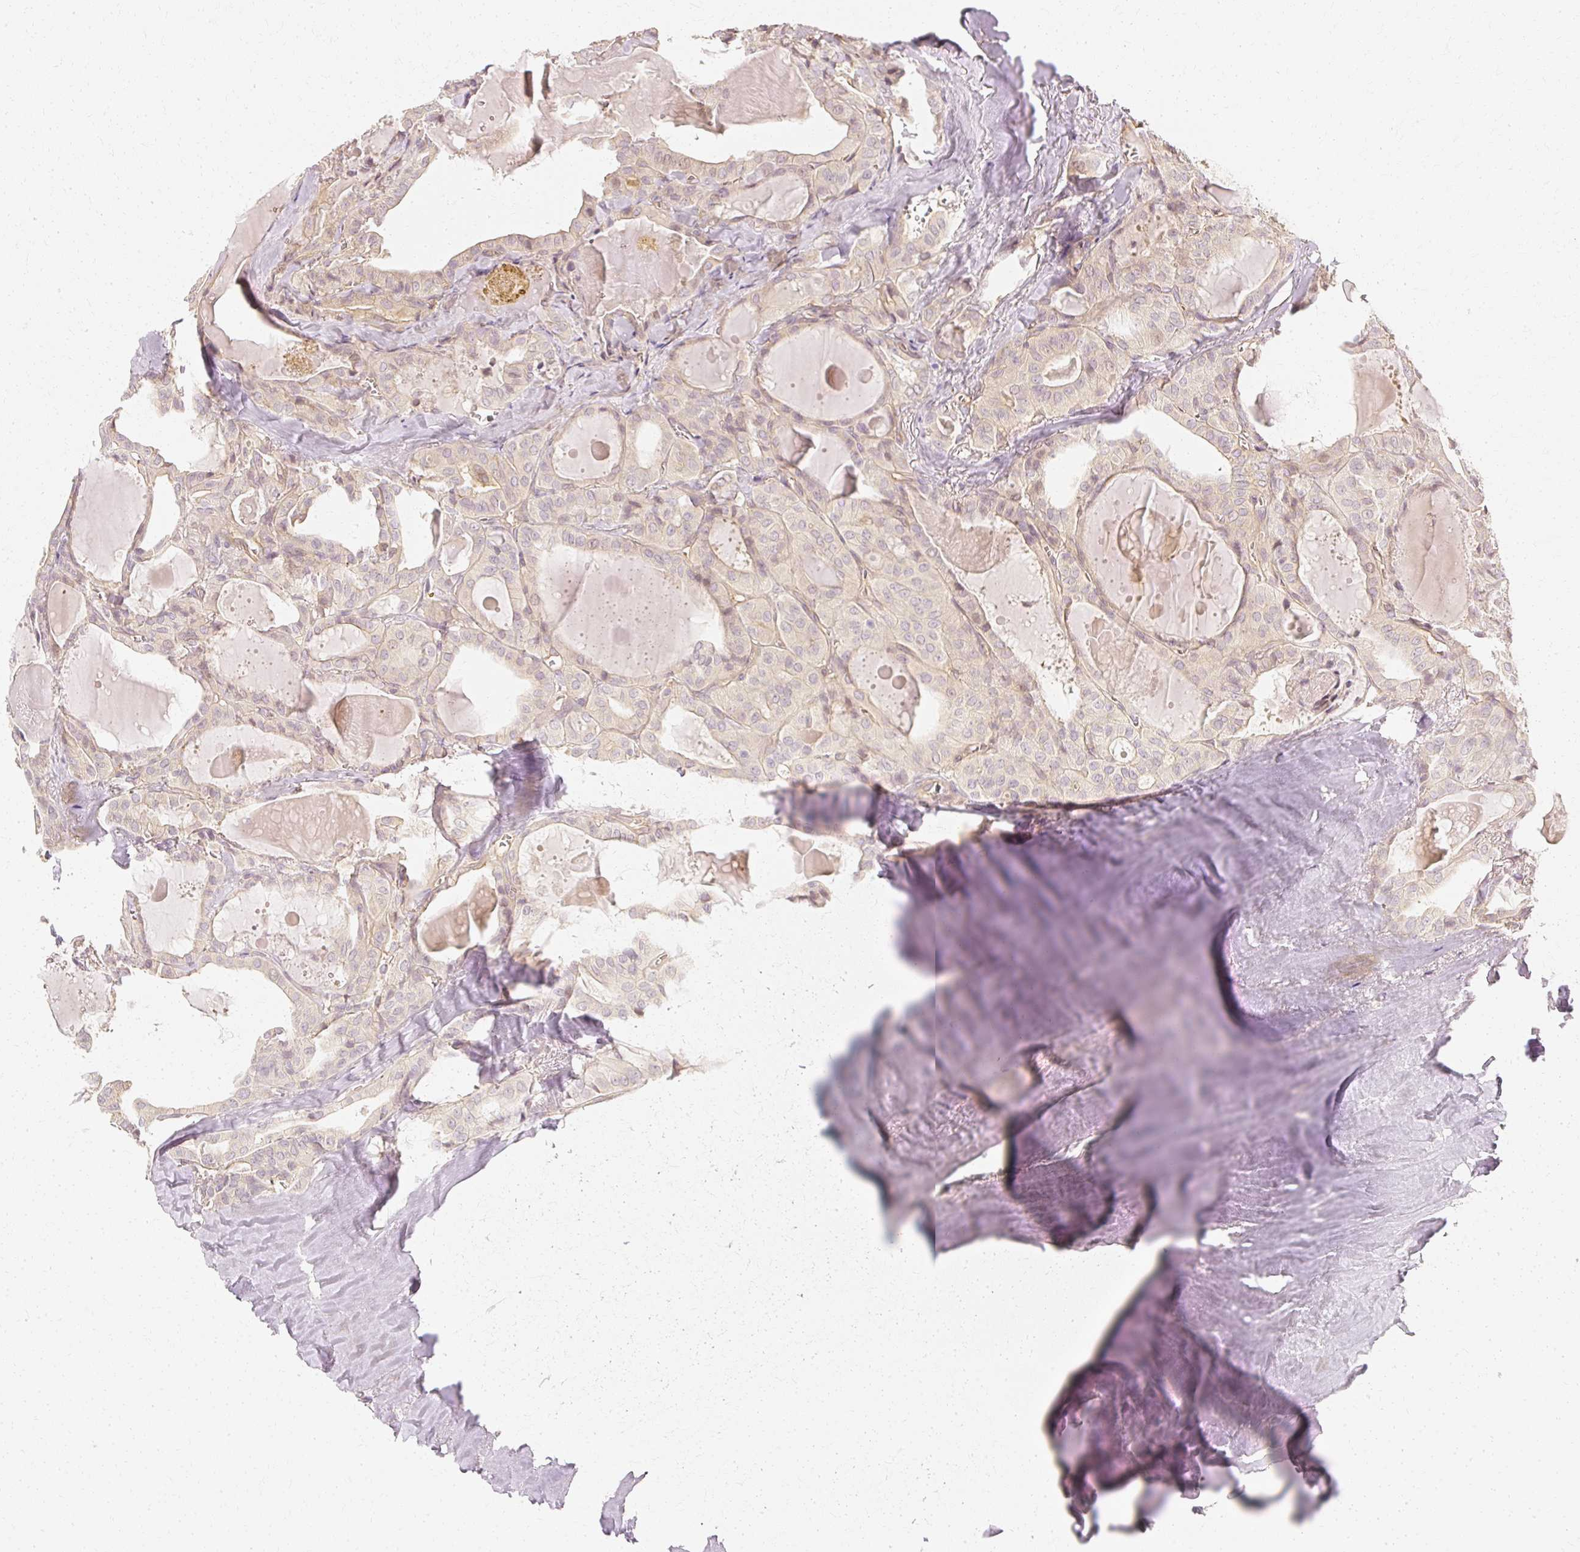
{"staining": {"intensity": "weak", "quantity": "<25%", "location": "cytoplasmic/membranous"}, "tissue": "thyroid cancer", "cell_type": "Tumor cells", "image_type": "cancer", "snomed": [{"axis": "morphology", "description": "Papillary adenocarcinoma, NOS"}, {"axis": "topography", "description": "Thyroid gland"}], "caption": "High power microscopy image of an immunohistochemistry image of thyroid cancer (papillary adenocarcinoma), revealing no significant positivity in tumor cells.", "gene": "GNAQ", "patient": {"sex": "male", "age": 52}}